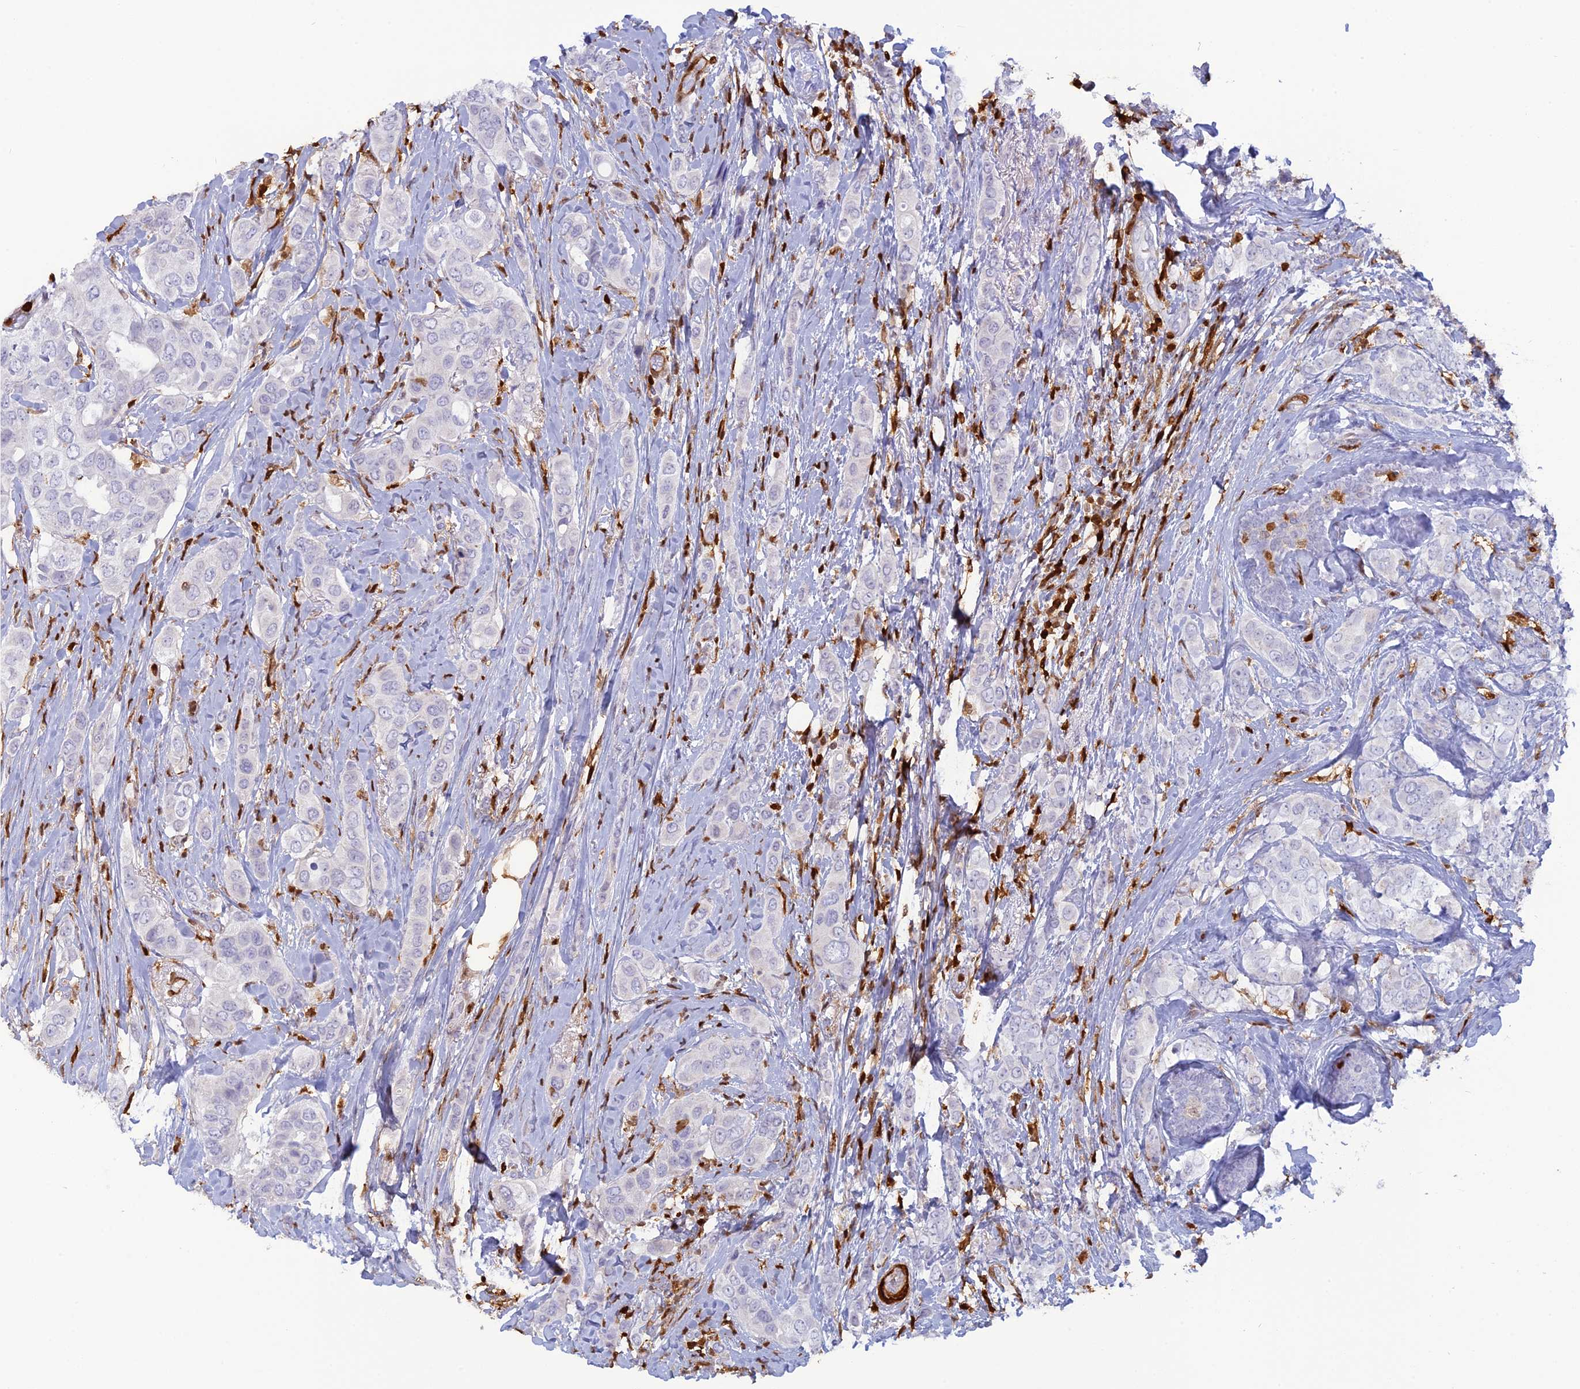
{"staining": {"intensity": "negative", "quantity": "none", "location": "none"}, "tissue": "breast cancer", "cell_type": "Tumor cells", "image_type": "cancer", "snomed": [{"axis": "morphology", "description": "Lobular carcinoma"}, {"axis": "topography", "description": "Breast"}], "caption": "Immunohistochemistry photomicrograph of neoplastic tissue: breast cancer stained with DAB exhibits no significant protein positivity in tumor cells. (Brightfield microscopy of DAB immunohistochemistry at high magnification).", "gene": "PGBD4", "patient": {"sex": "female", "age": 51}}